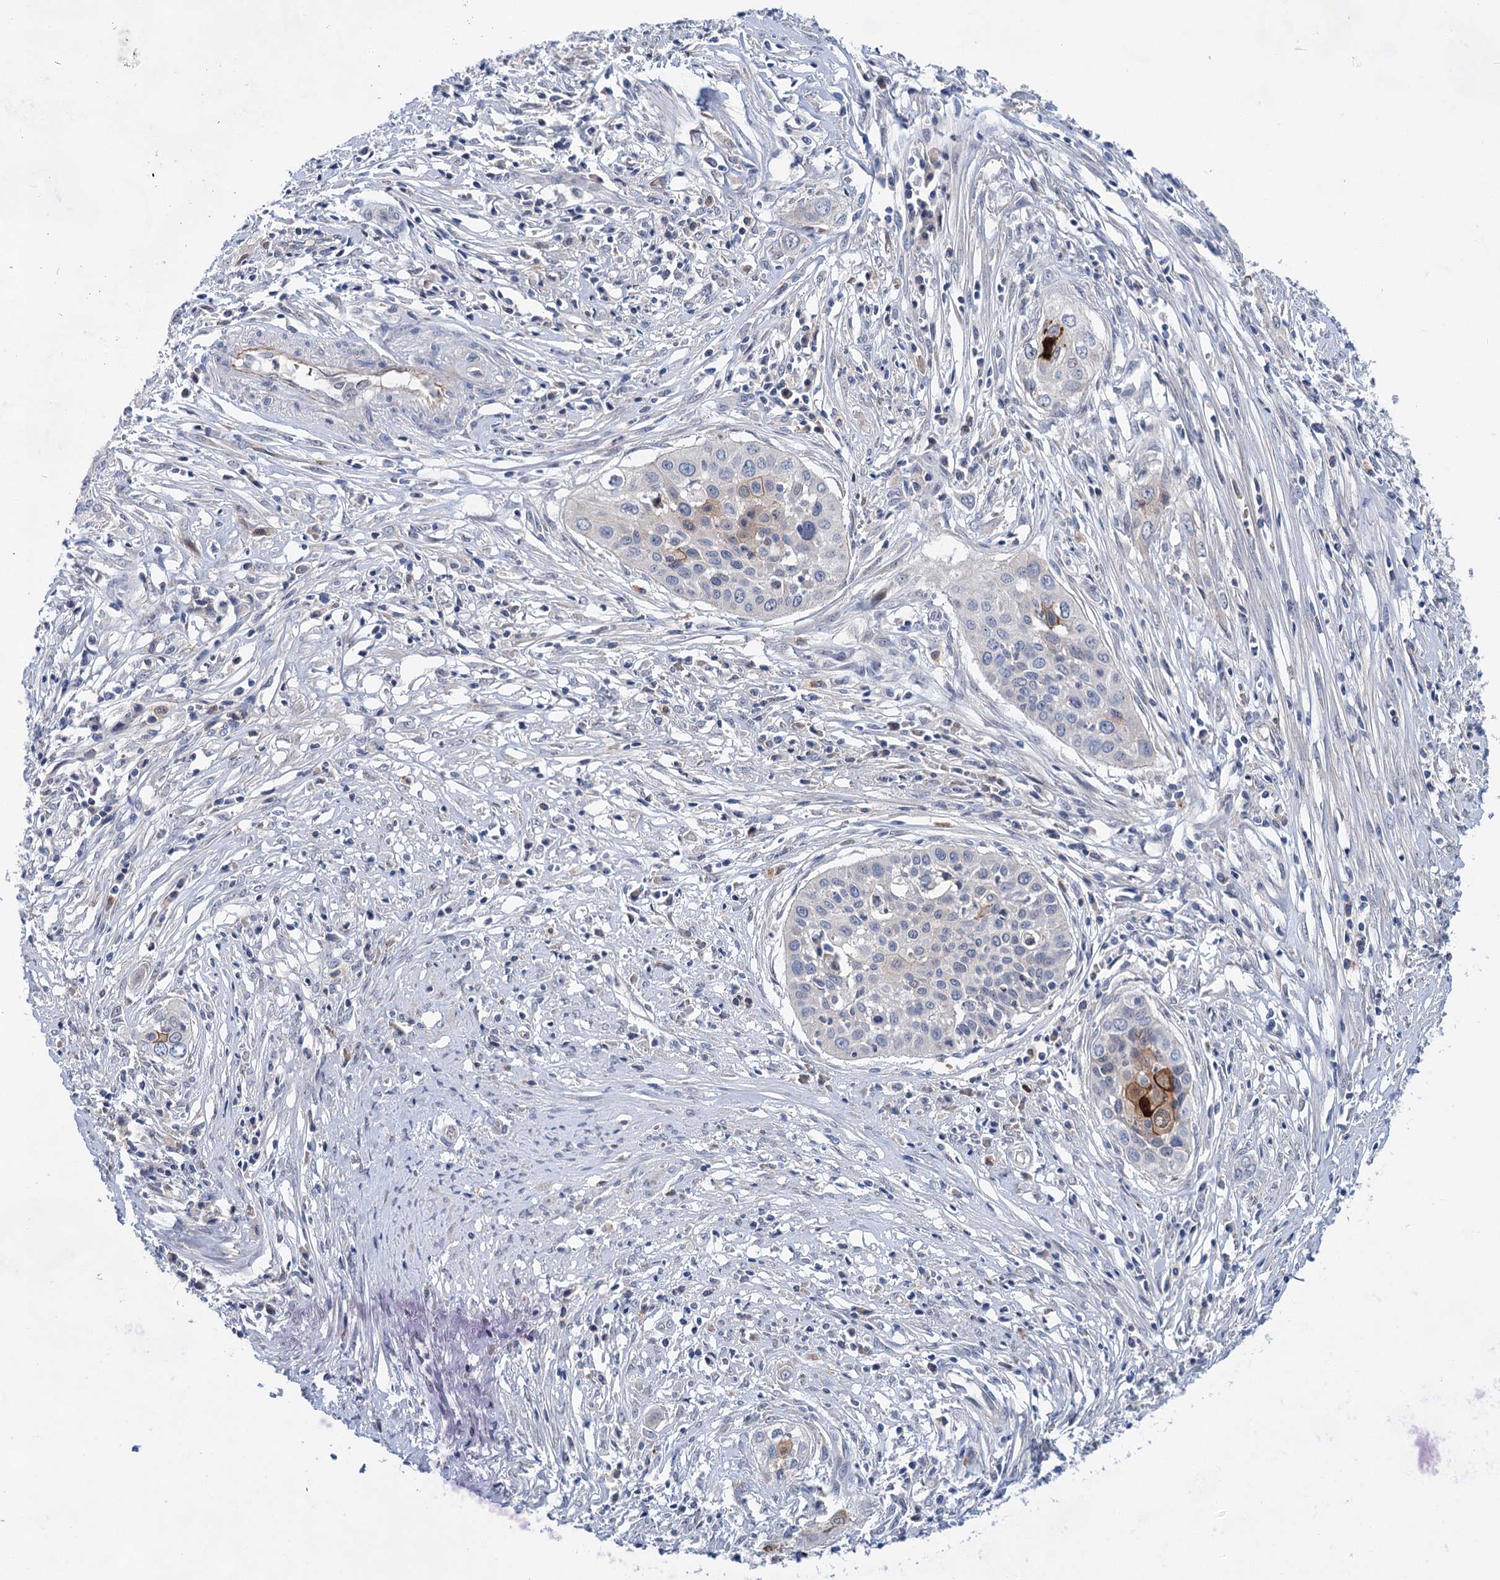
{"staining": {"intensity": "negative", "quantity": "none", "location": "none"}, "tissue": "cervical cancer", "cell_type": "Tumor cells", "image_type": "cancer", "snomed": [{"axis": "morphology", "description": "Squamous cell carcinoma, NOS"}, {"axis": "topography", "description": "Cervix"}], "caption": "This is an IHC histopathology image of cervical cancer (squamous cell carcinoma). There is no positivity in tumor cells.", "gene": "MORN3", "patient": {"sex": "female", "age": 34}}